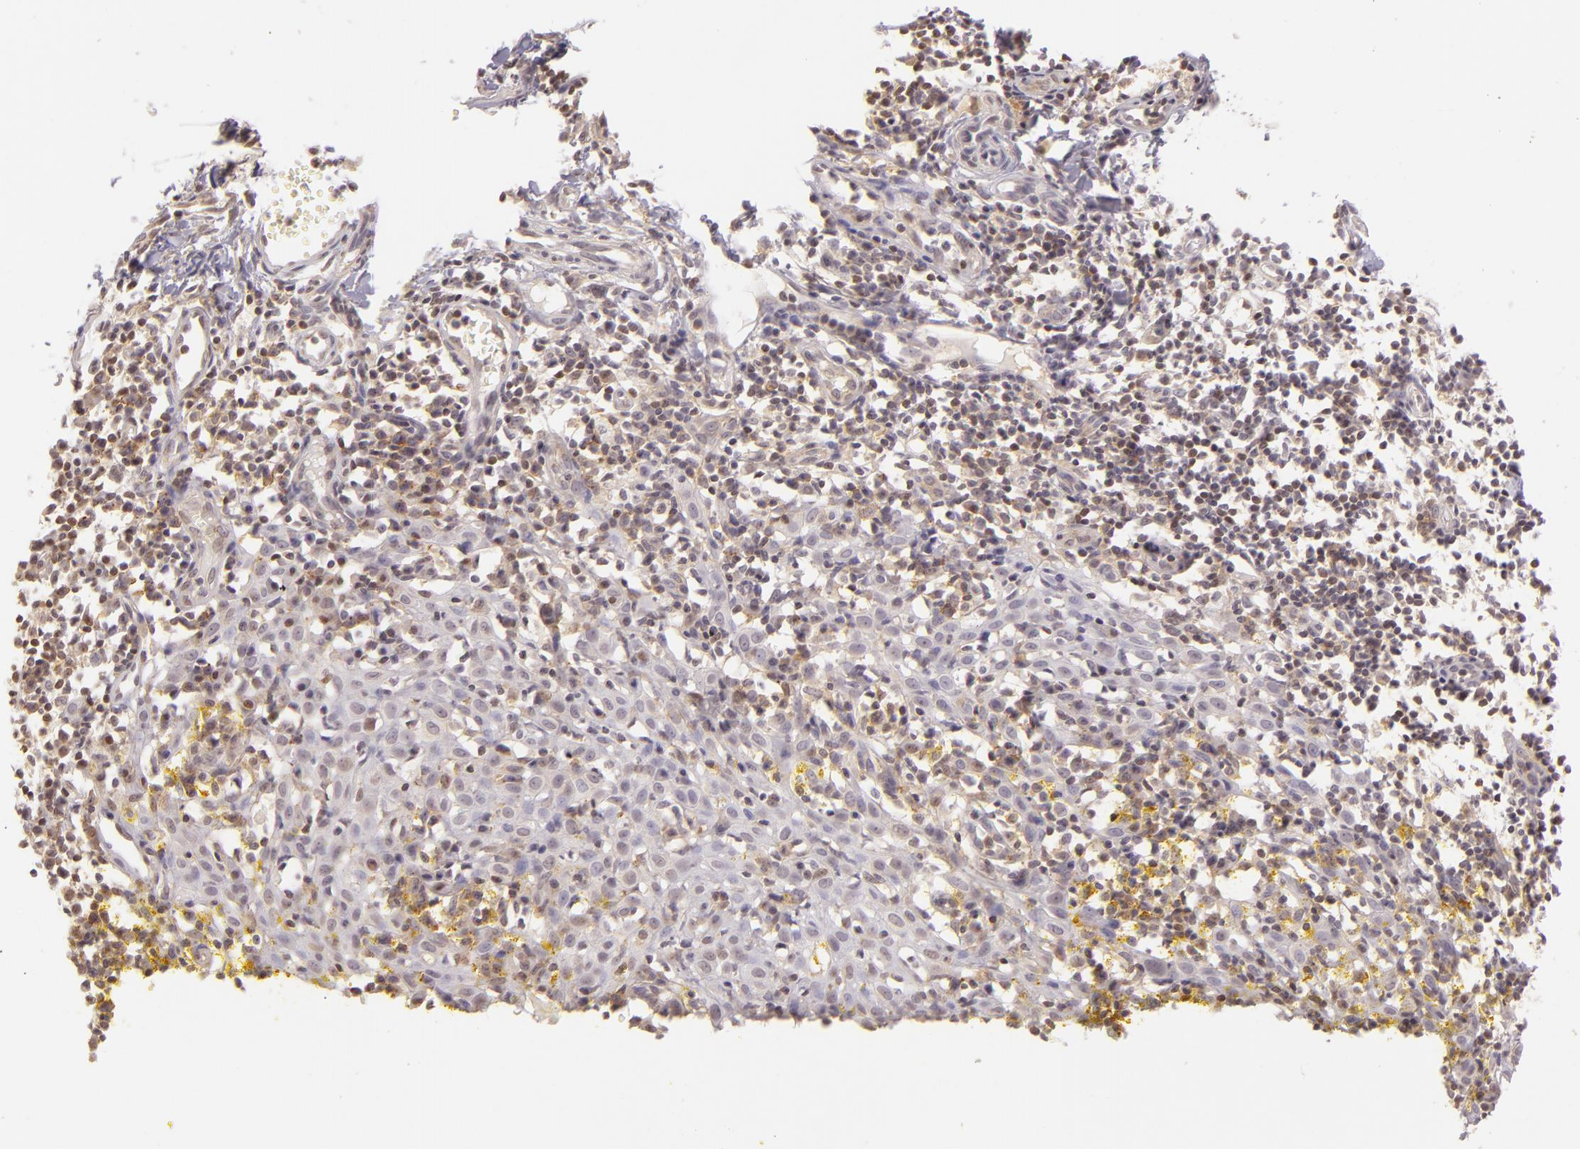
{"staining": {"intensity": "weak", "quantity": "<25%", "location": "cytoplasmic/membranous"}, "tissue": "melanoma", "cell_type": "Tumor cells", "image_type": "cancer", "snomed": [{"axis": "morphology", "description": "Malignant melanoma, NOS"}, {"axis": "topography", "description": "Skin"}], "caption": "Immunohistochemistry (IHC) histopathology image of neoplastic tissue: human malignant melanoma stained with DAB (3,3'-diaminobenzidine) shows no significant protein staining in tumor cells.", "gene": "IMPDH1", "patient": {"sex": "female", "age": 52}}